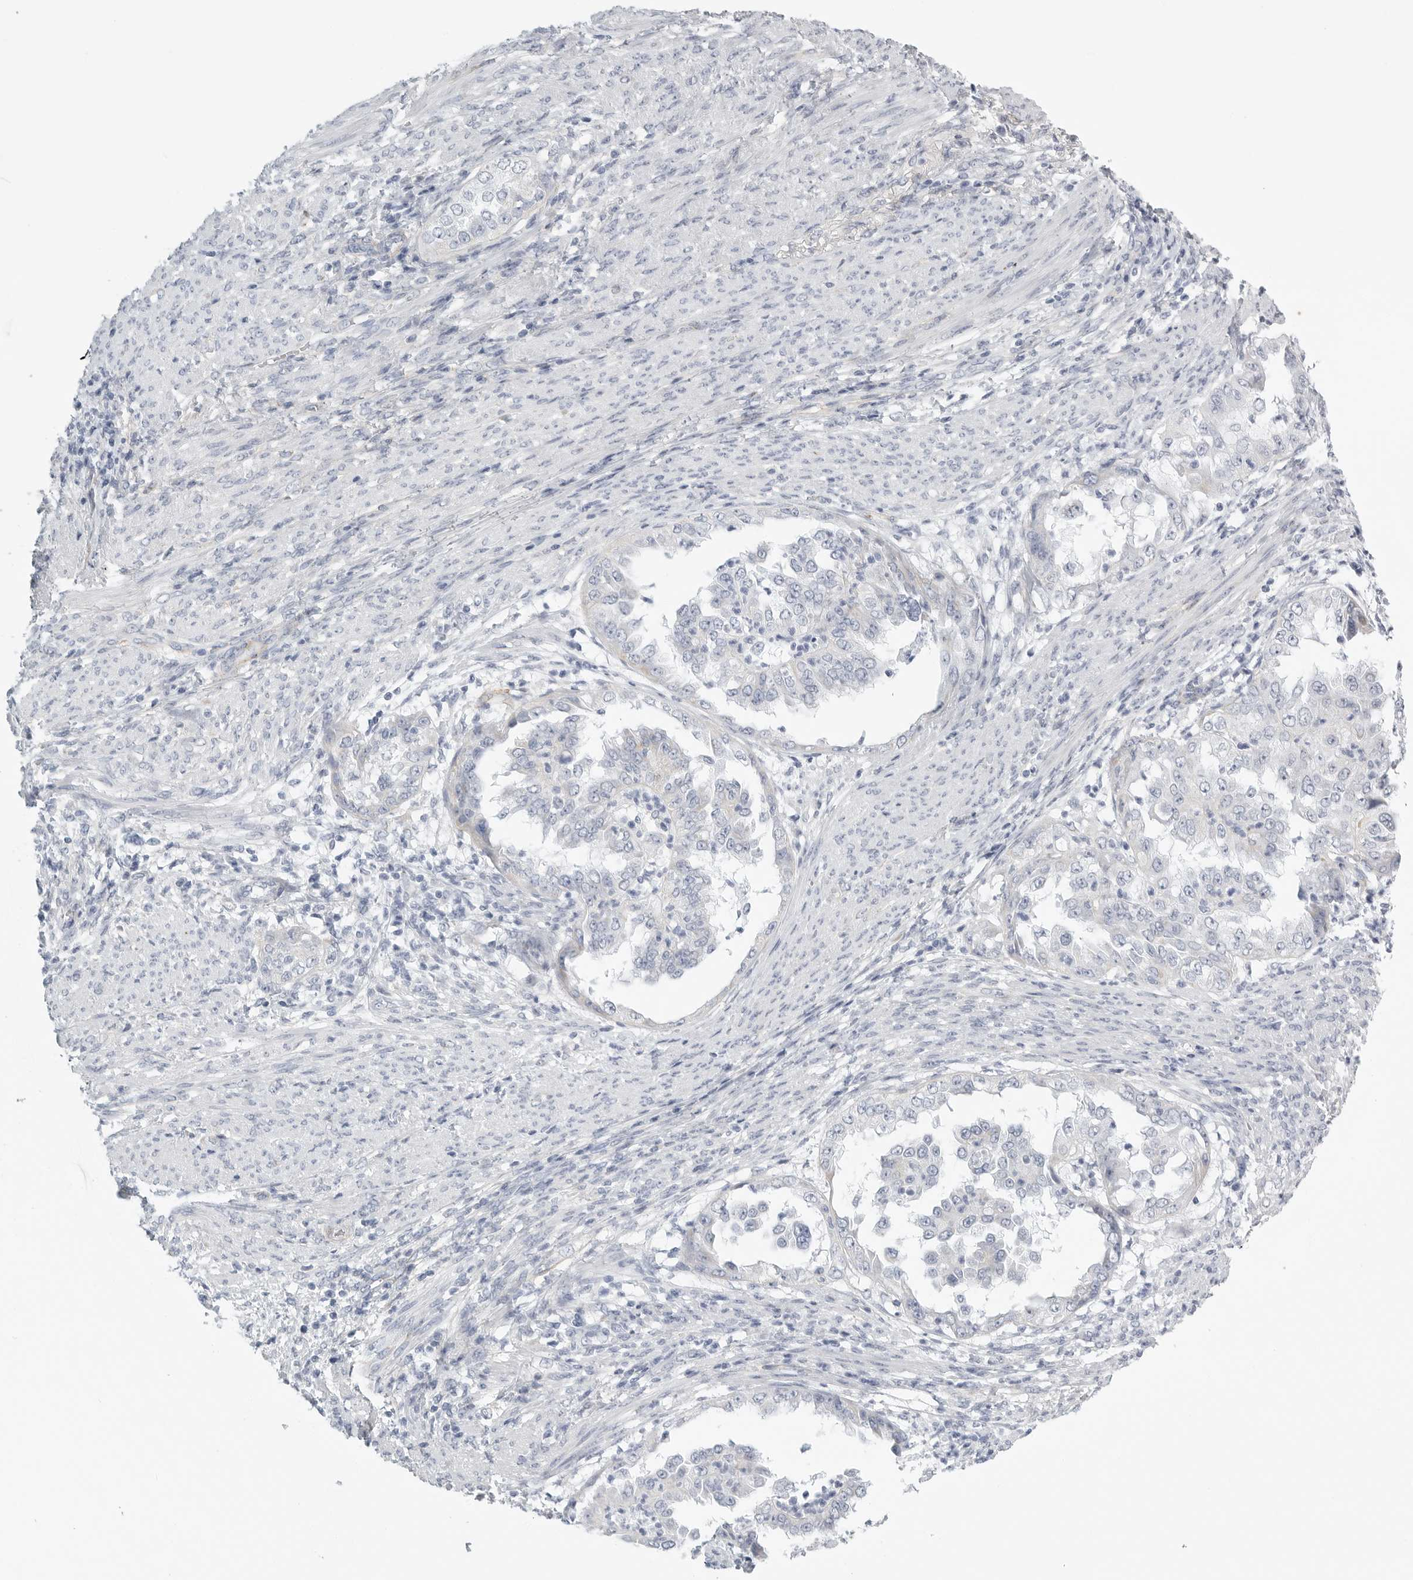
{"staining": {"intensity": "negative", "quantity": "none", "location": "none"}, "tissue": "endometrial cancer", "cell_type": "Tumor cells", "image_type": "cancer", "snomed": [{"axis": "morphology", "description": "Adenocarcinoma, NOS"}, {"axis": "topography", "description": "Endometrium"}], "caption": "This is an IHC histopathology image of human endometrial cancer (adenocarcinoma). There is no staining in tumor cells.", "gene": "TNR", "patient": {"sex": "female", "age": 85}}